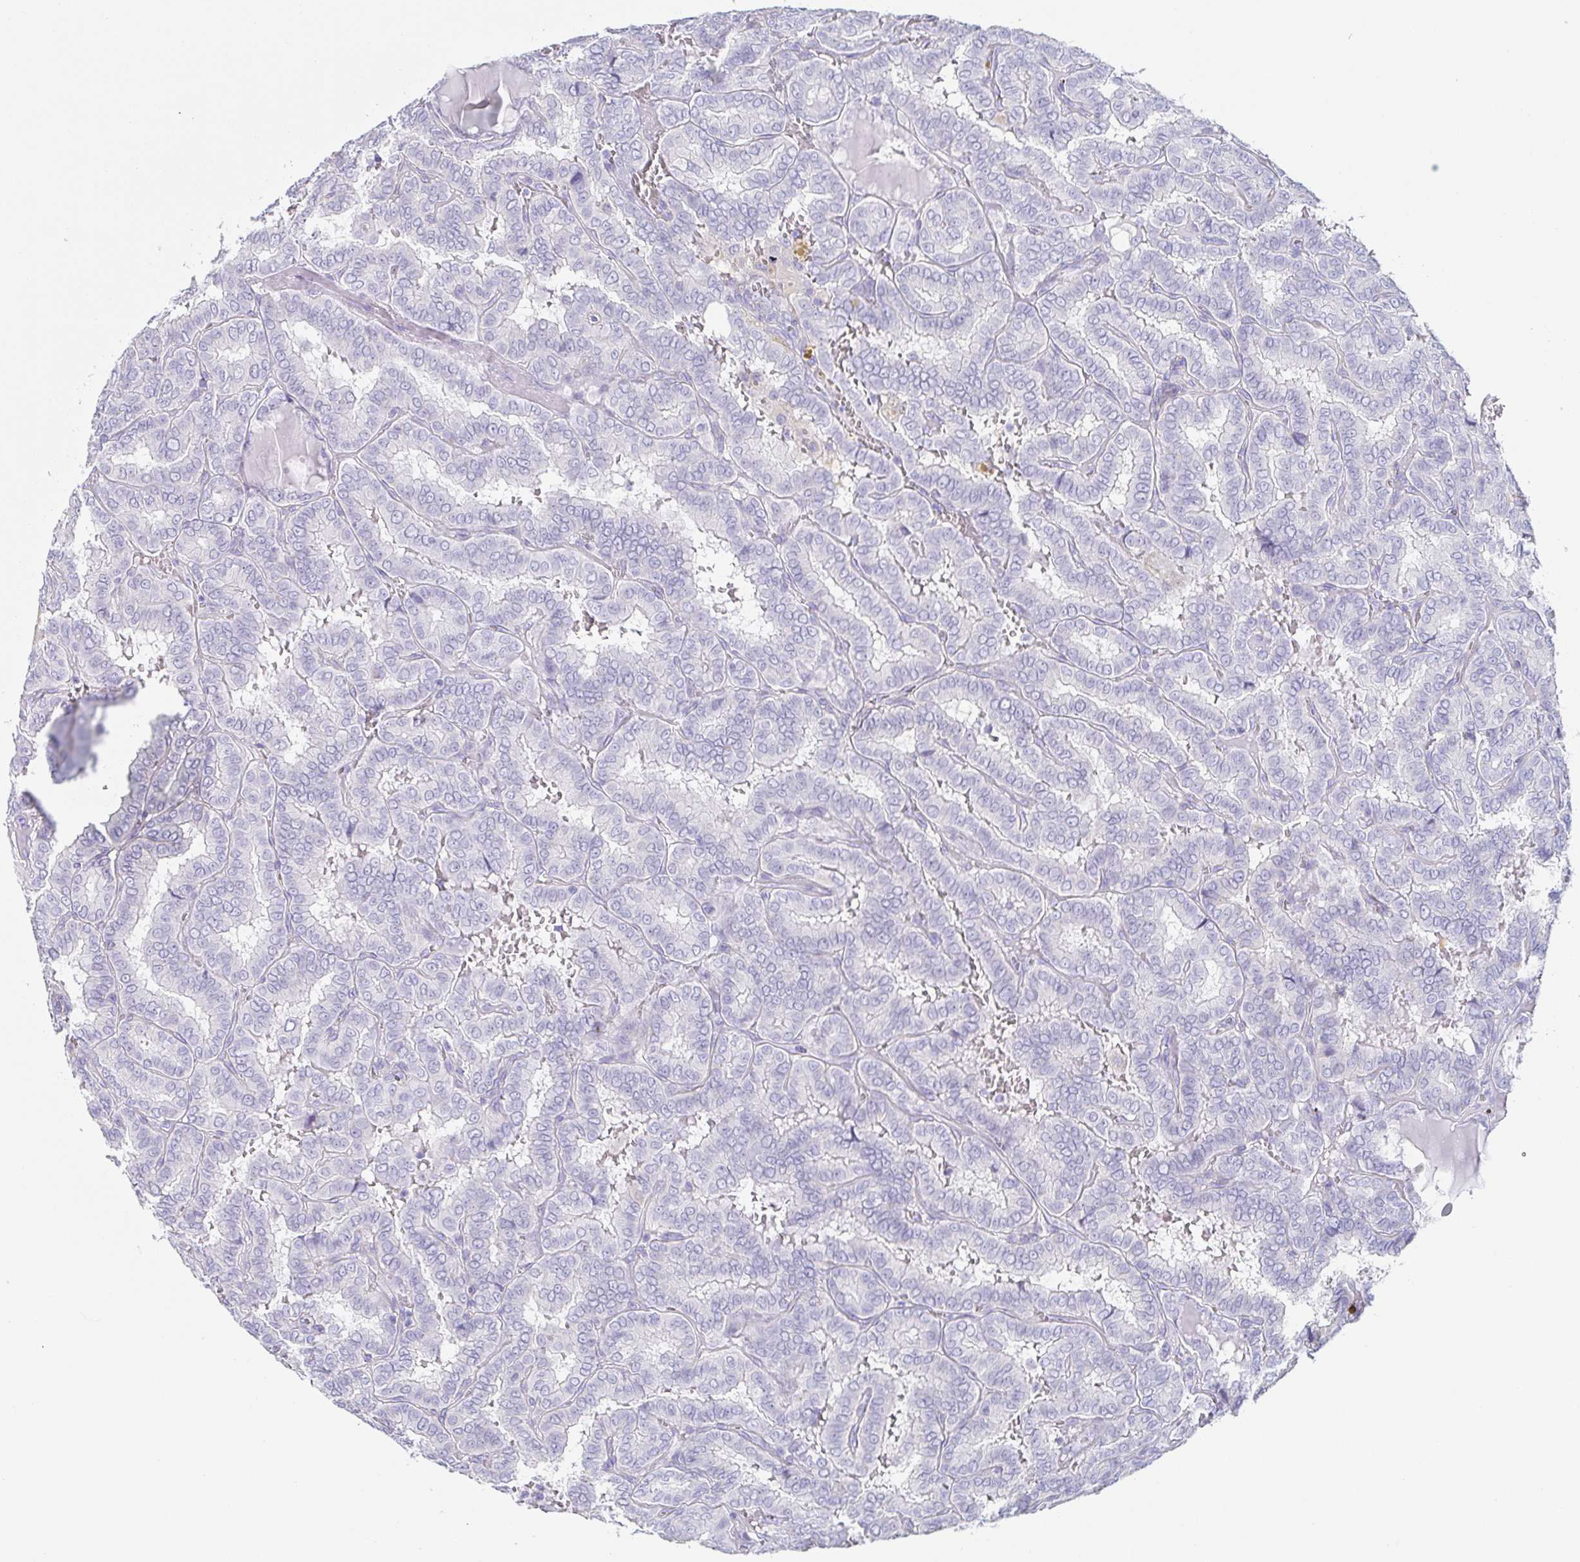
{"staining": {"intensity": "negative", "quantity": "none", "location": "none"}, "tissue": "thyroid cancer", "cell_type": "Tumor cells", "image_type": "cancer", "snomed": [{"axis": "morphology", "description": "Papillary adenocarcinoma, NOS"}, {"axis": "topography", "description": "Thyroid gland"}], "caption": "A high-resolution histopathology image shows immunohistochemistry (IHC) staining of thyroid cancer, which displays no significant positivity in tumor cells. Brightfield microscopy of immunohistochemistry (IHC) stained with DAB (brown) and hematoxylin (blue), captured at high magnification.", "gene": "PRR27", "patient": {"sex": "female", "age": 46}}